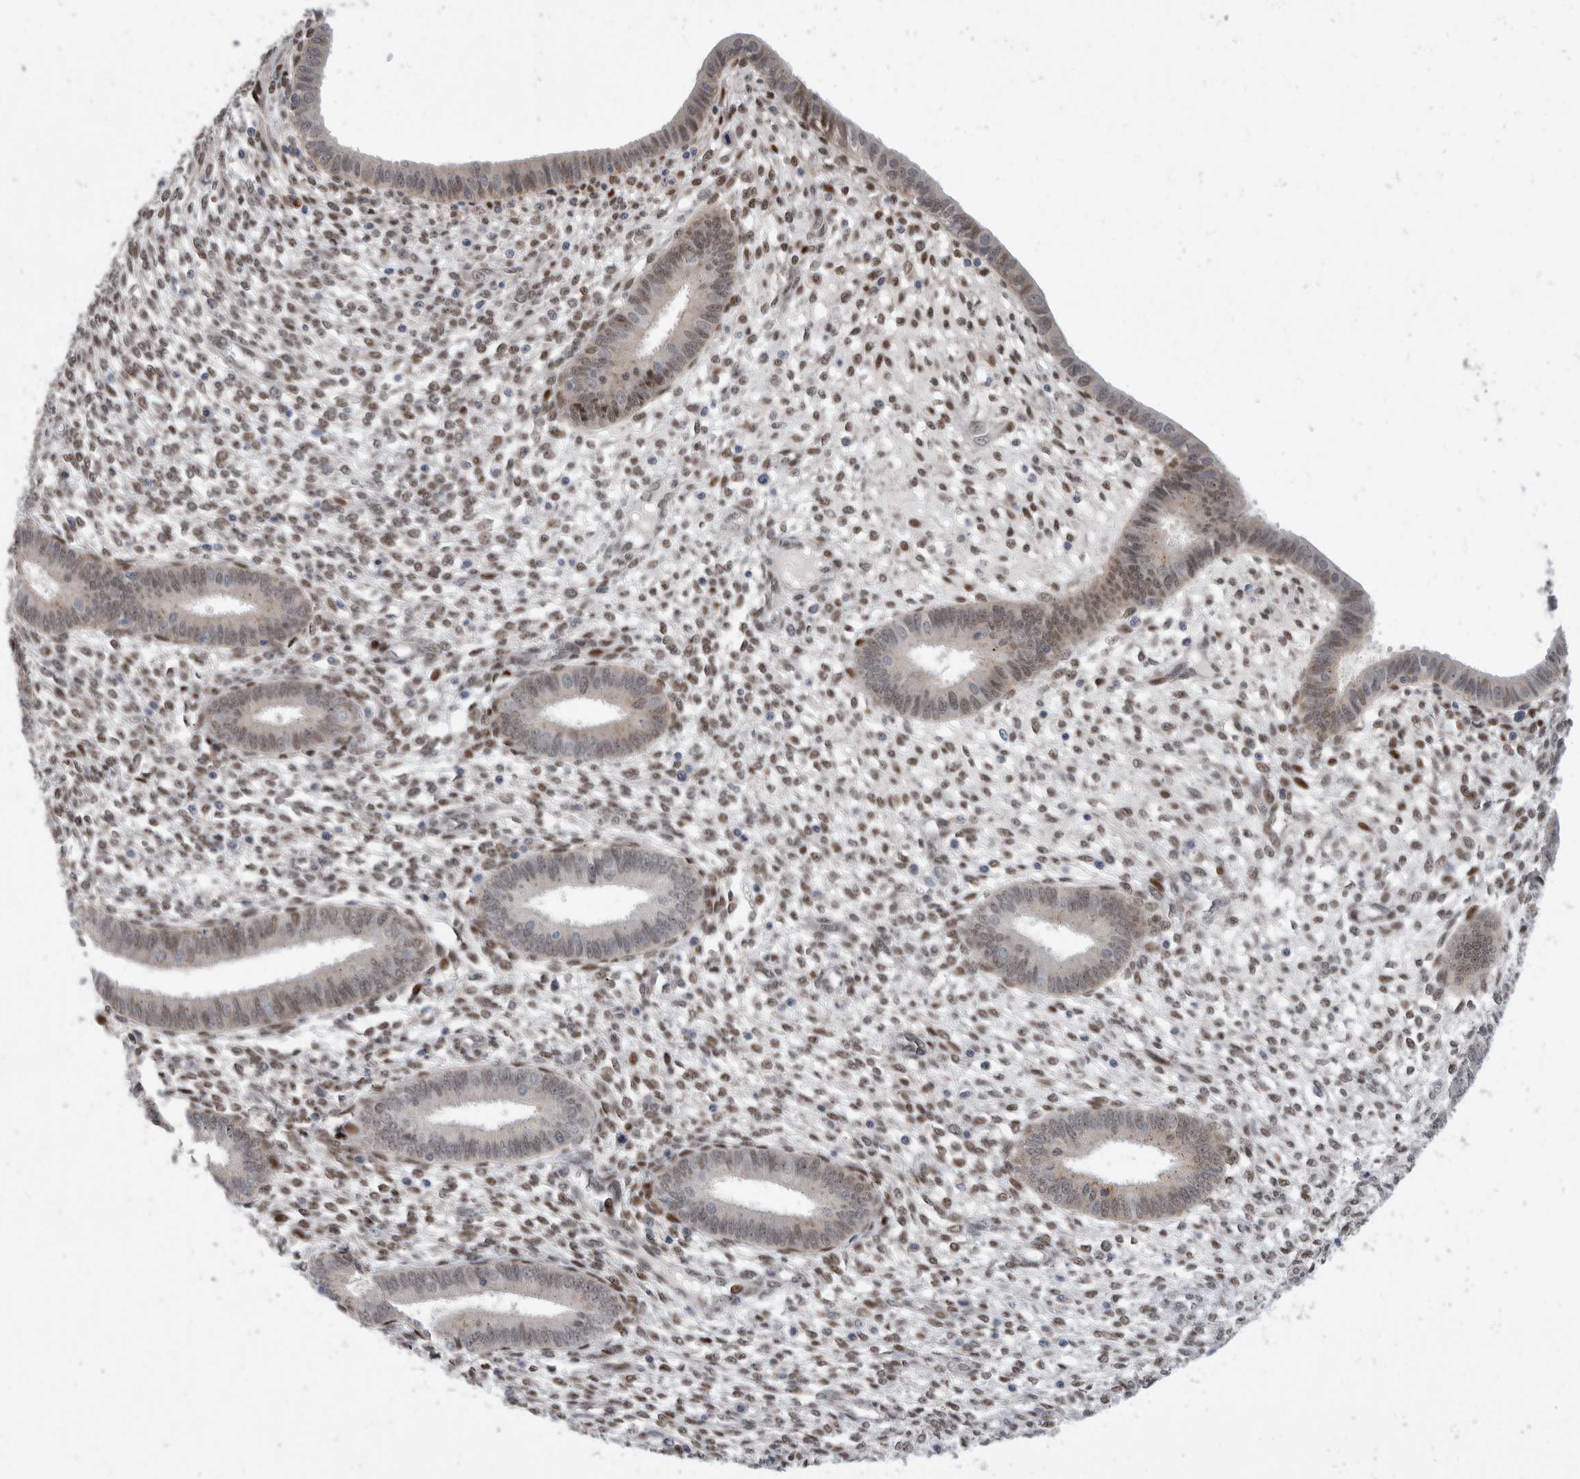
{"staining": {"intensity": "moderate", "quantity": "25%-75%", "location": "nuclear"}, "tissue": "endometrium", "cell_type": "Cells in endometrial stroma", "image_type": "normal", "snomed": [{"axis": "morphology", "description": "Normal tissue, NOS"}, {"axis": "topography", "description": "Endometrium"}], "caption": "Immunohistochemistry (IHC) image of benign human endometrium stained for a protein (brown), which exhibits medium levels of moderate nuclear expression in approximately 25%-75% of cells in endometrial stroma.", "gene": "ZNF703", "patient": {"sex": "female", "age": 46}}